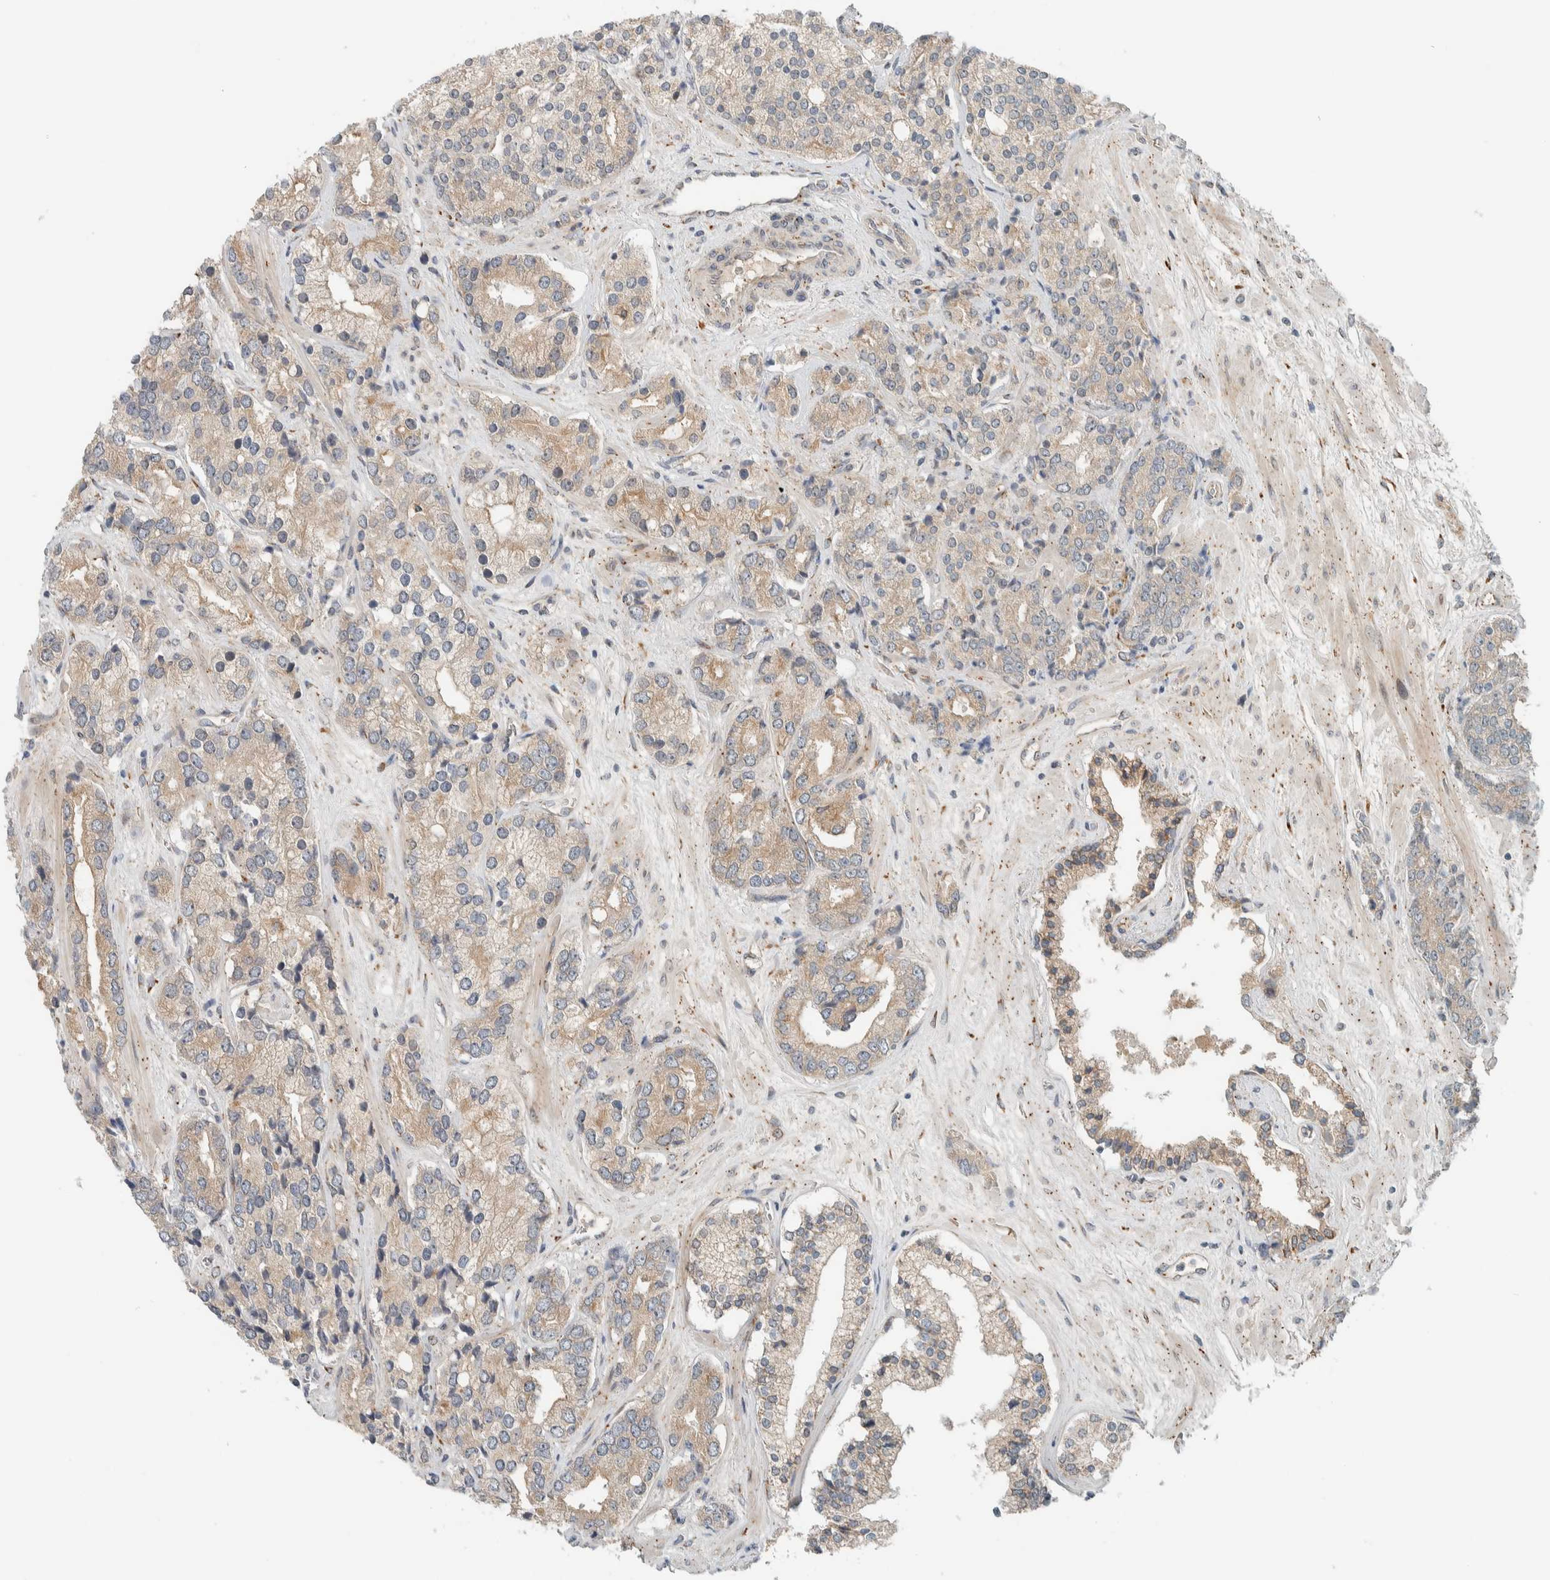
{"staining": {"intensity": "weak", "quantity": "25%-75%", "location": "cytoplasmic/membranous"}, "tissue": "prostate cancer", "cell_type": "Tumor cells", "image_type": "cancer", "snomed": [{"axis": "morphology", "description": "Adenocarcinoma, High grade"}, {"axis": "topography", "description": "Prostate"}], "caption": "The photomicrograph shows immunohistochemical staining of prostate adenocarcinoma (high-grade). There is weak cytoplasmic/membranous positivity is identified in approximately 25%-75% of tumor cells. (IHC, brightfield microscopy, high magnification).", "gene": "CTBP2", "patient": {"sex": "male", "age": 71}}